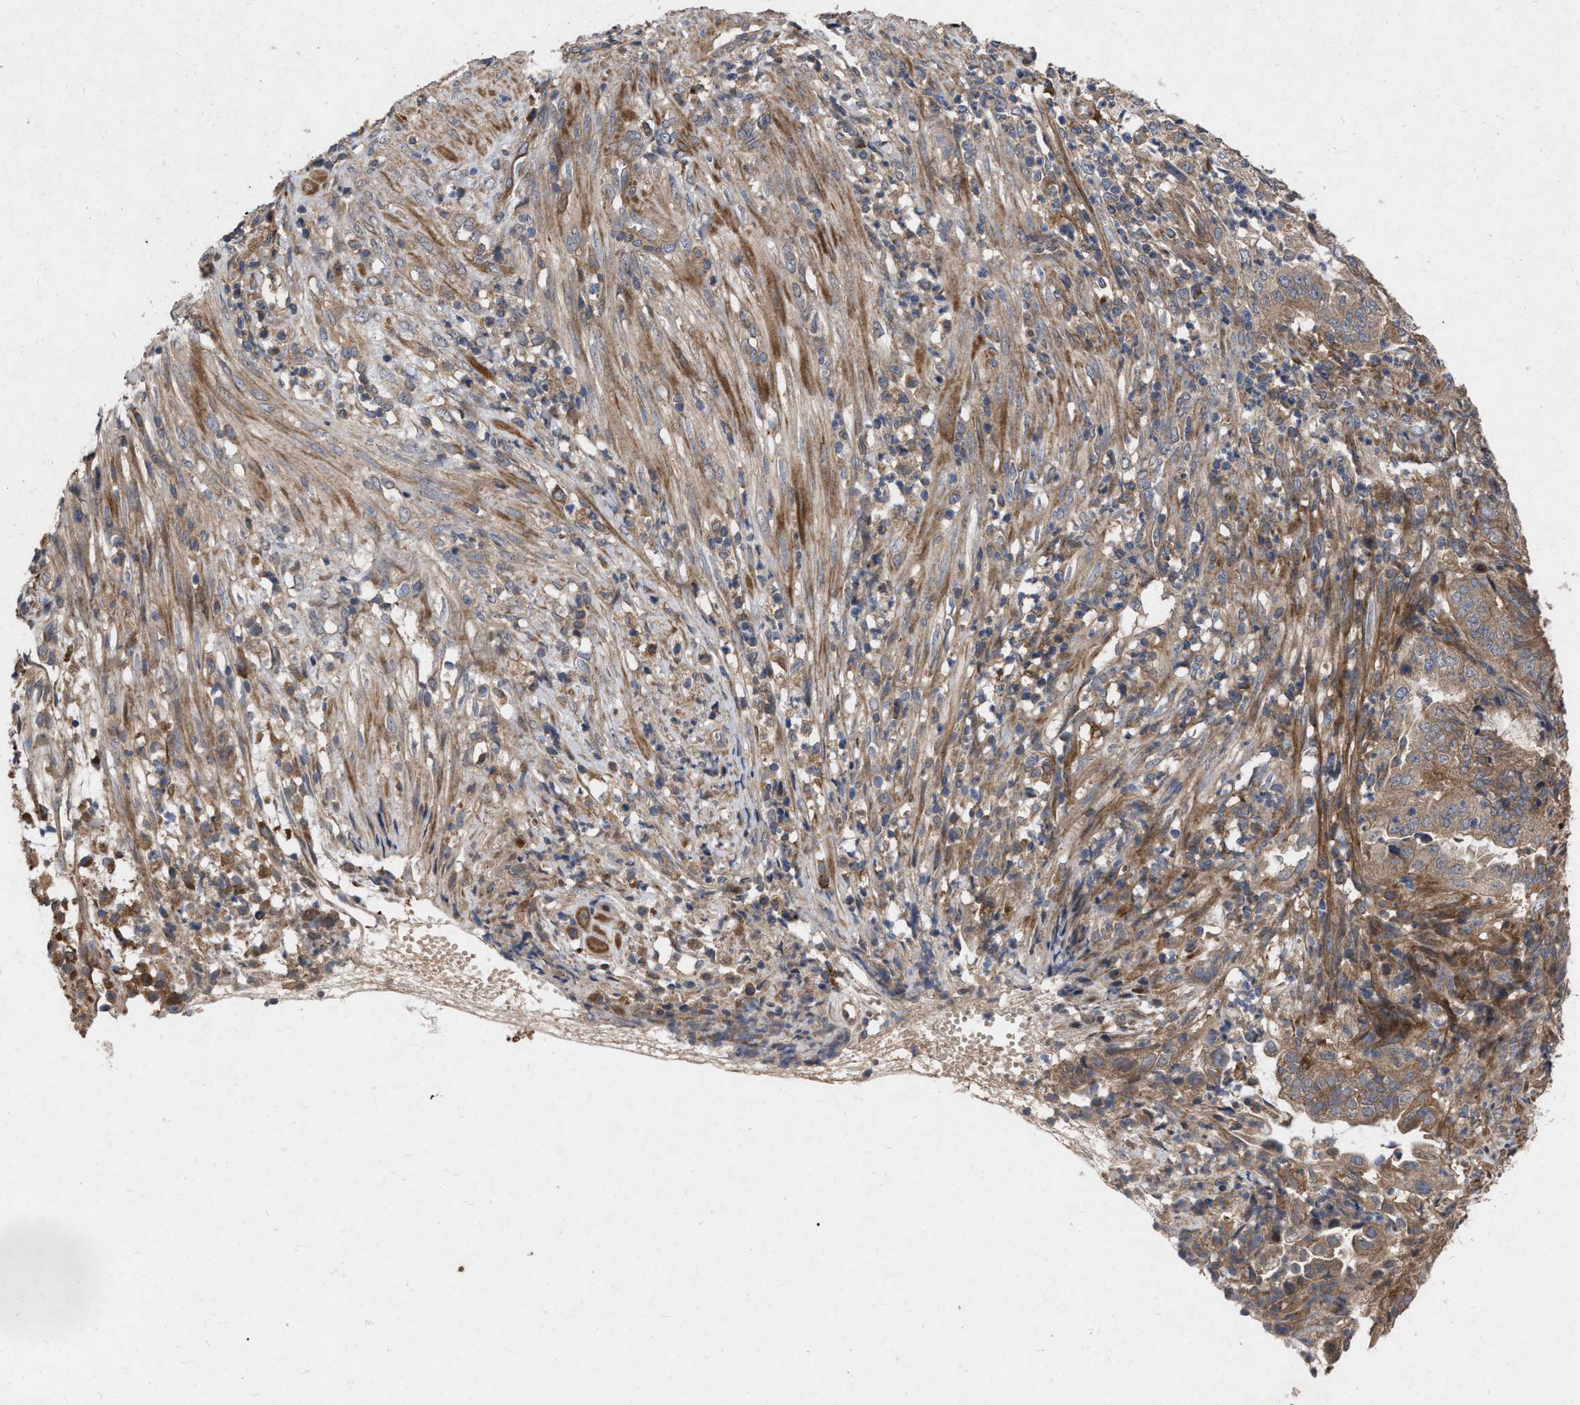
{"staining": {"intensity": "moderate", "quantity": ">75%", "location": "cytoplasmic/membranous"}, "tissue": "endometrial cancer", "cell_type": "Tumor cells", "image_type": "cancer", "snomed": [{"axis": "morphology", "description": "Adenocarcinoma, NOS"}, {"axis": "topography", "description": "Endometrium"}], "caption": "Endometrial cancer was stained to show a protein in brown. There is medium levels of moderate cytoplasmic/membranous staining in approximately >75% of tumor cells.", "gene": "CDKN2C", "patient": {"sex": "female", "age": 51}}